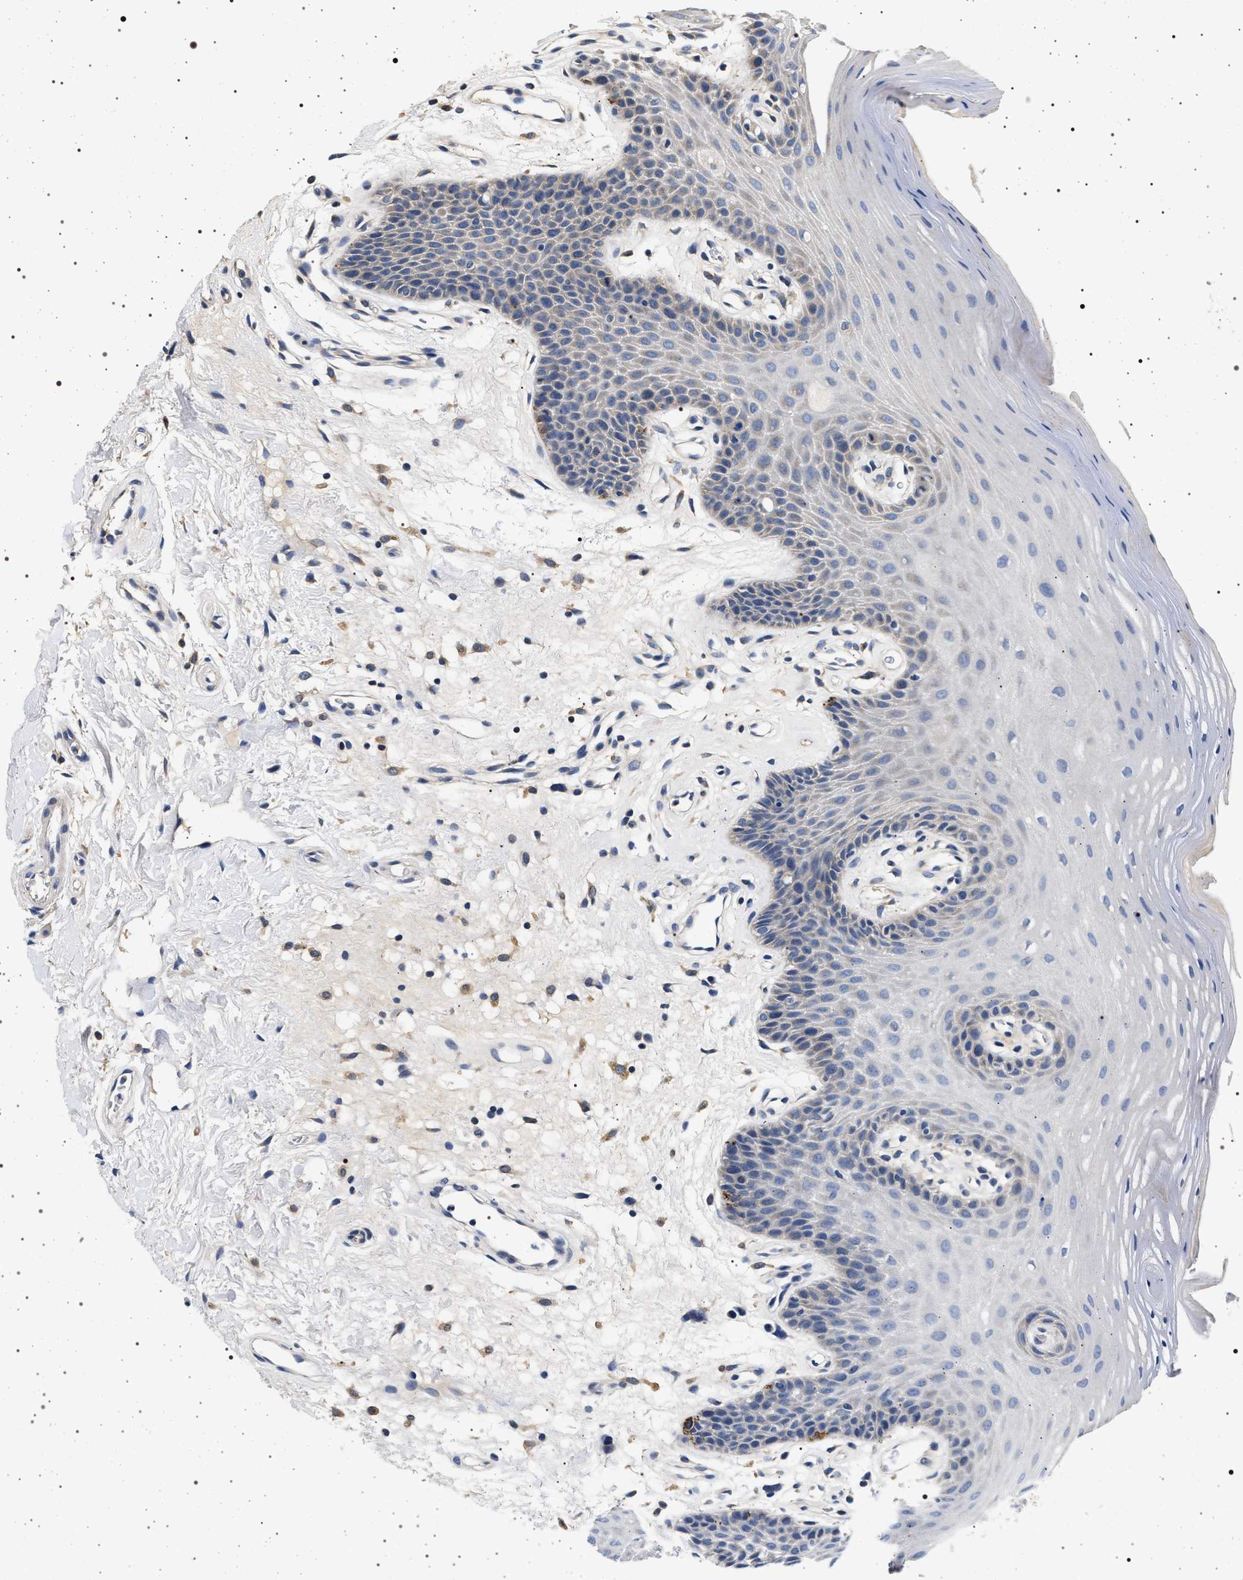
{"staining": {"intensity": "negative", "quantity": "none", "location": "none"}, "tissue": "oral mucosa", "cell_type": "Squamous epithelial cells", "image_type": "normal", "snomed": [{"axis": "morphology", "description": "Normal tissue, NOS"}, {"axis": "morphology", "description": "Squamous cell carcinoma, NOS"}, {"axis": "topography", "description": "Oral tissue"}, {"axis": "topography", "description": "Head-Neck"}], "caption": "High power microscopy micrograph of an immunohistochemistry (IHC) micrograph of unremarkable oral mucosa, revealing no significant expression in squamous epithelial cells.", "gene": "DCBLD2", "patient": {"sex": "male", "age": 71}}